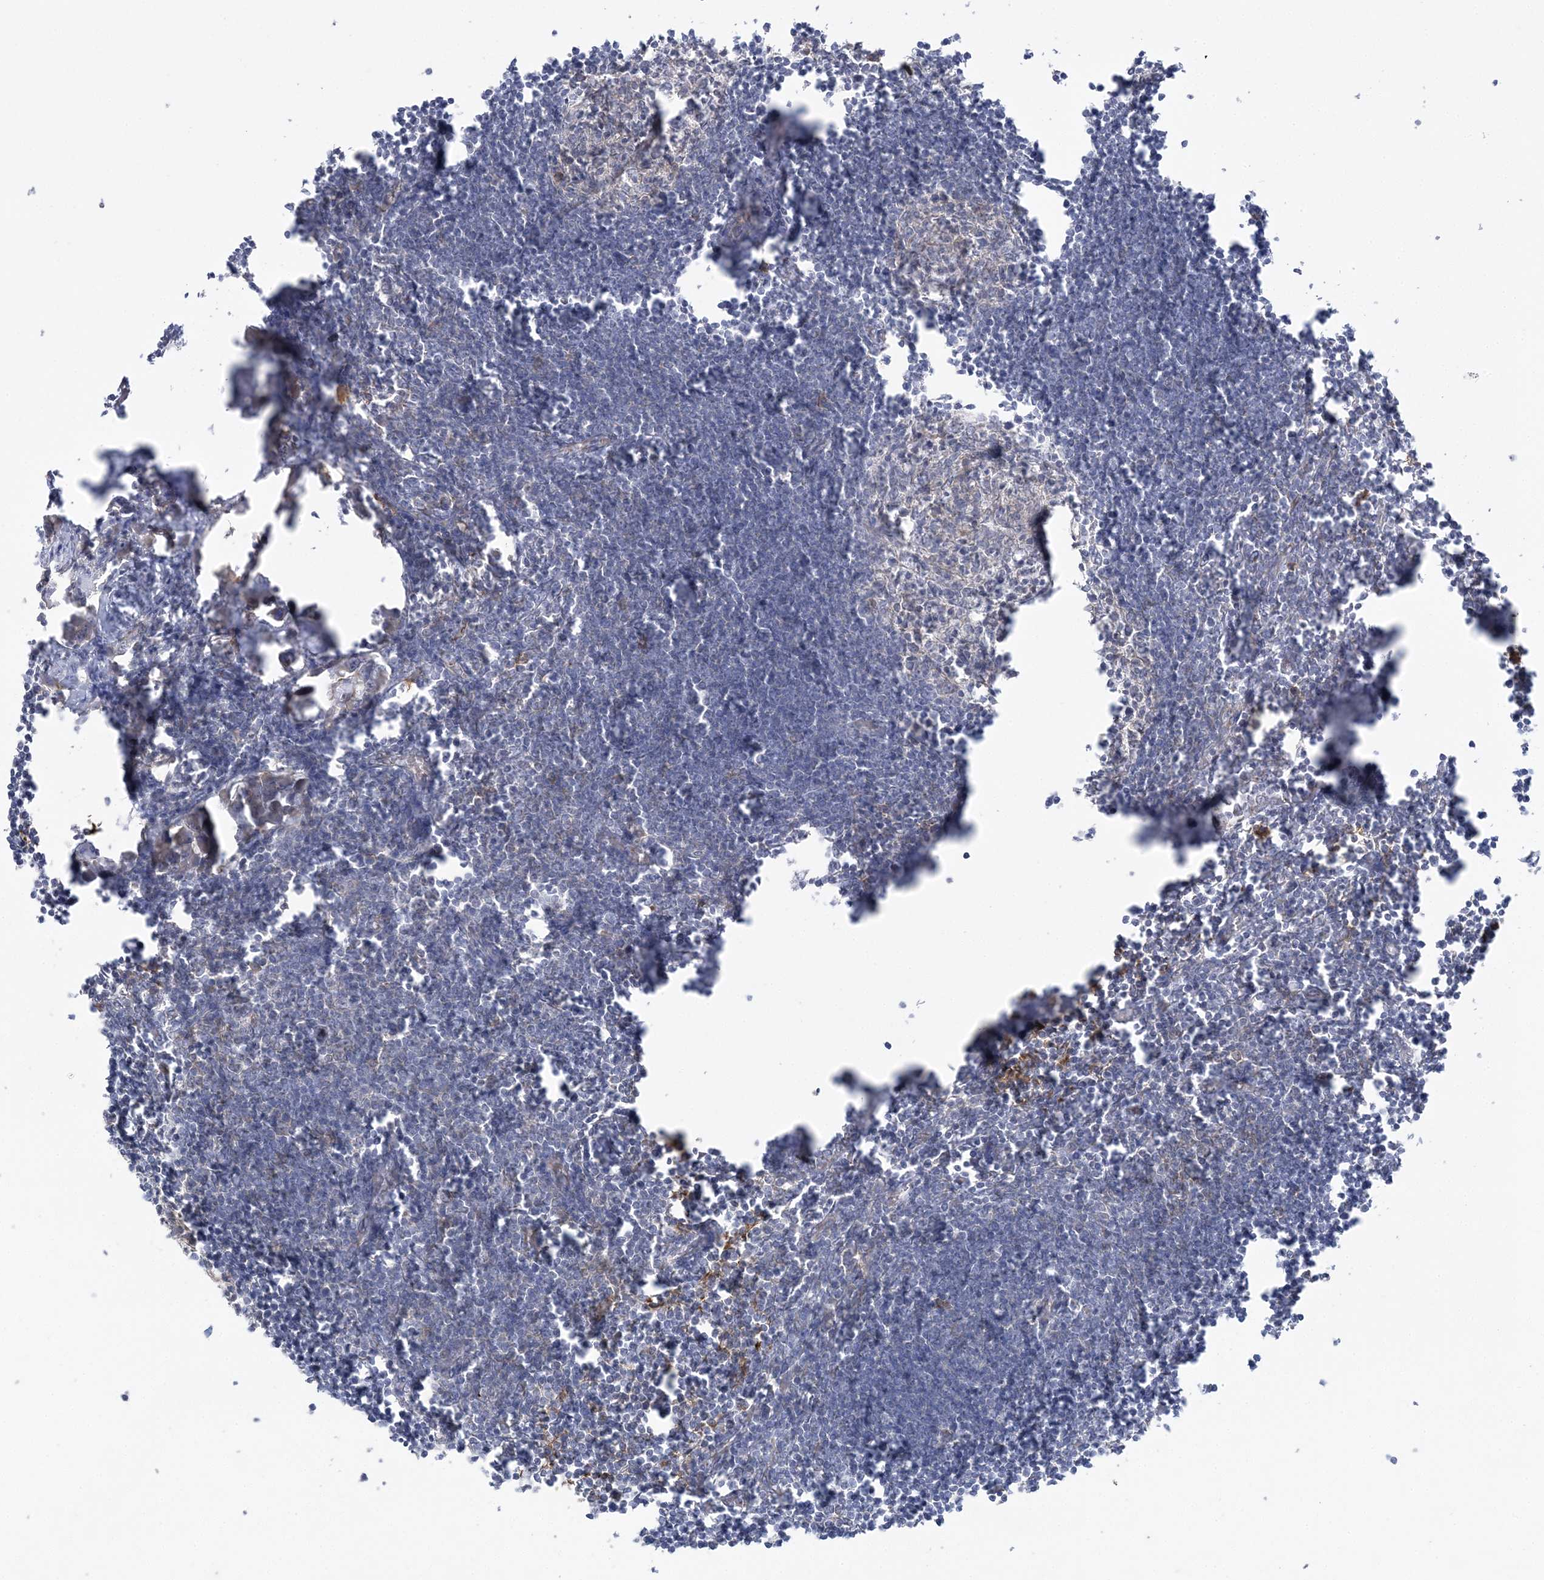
{"staining": {"intensity": "weak", "quantity": "<25%", "location": "cytoplasmic/membranous"}, "tissue": "lymph node", "cell_type": "Germinal center cells", "image_type": "normal", "snomed": [{"axis": "morphology", "description": "Normal tissue, NOS"}, {"axis": "morphology", "description": "Malignant melanoma, Metastatic site"}, {"axis": "topography", "description": "Lymph node"}], "caption": "This is an immunohistochemistry (IHC) histopathology image of benign lymph node. There is no expression in germinal center cells.", "gene": "ADAMTS12", "patient": {"sex": "male", "age": 41}}